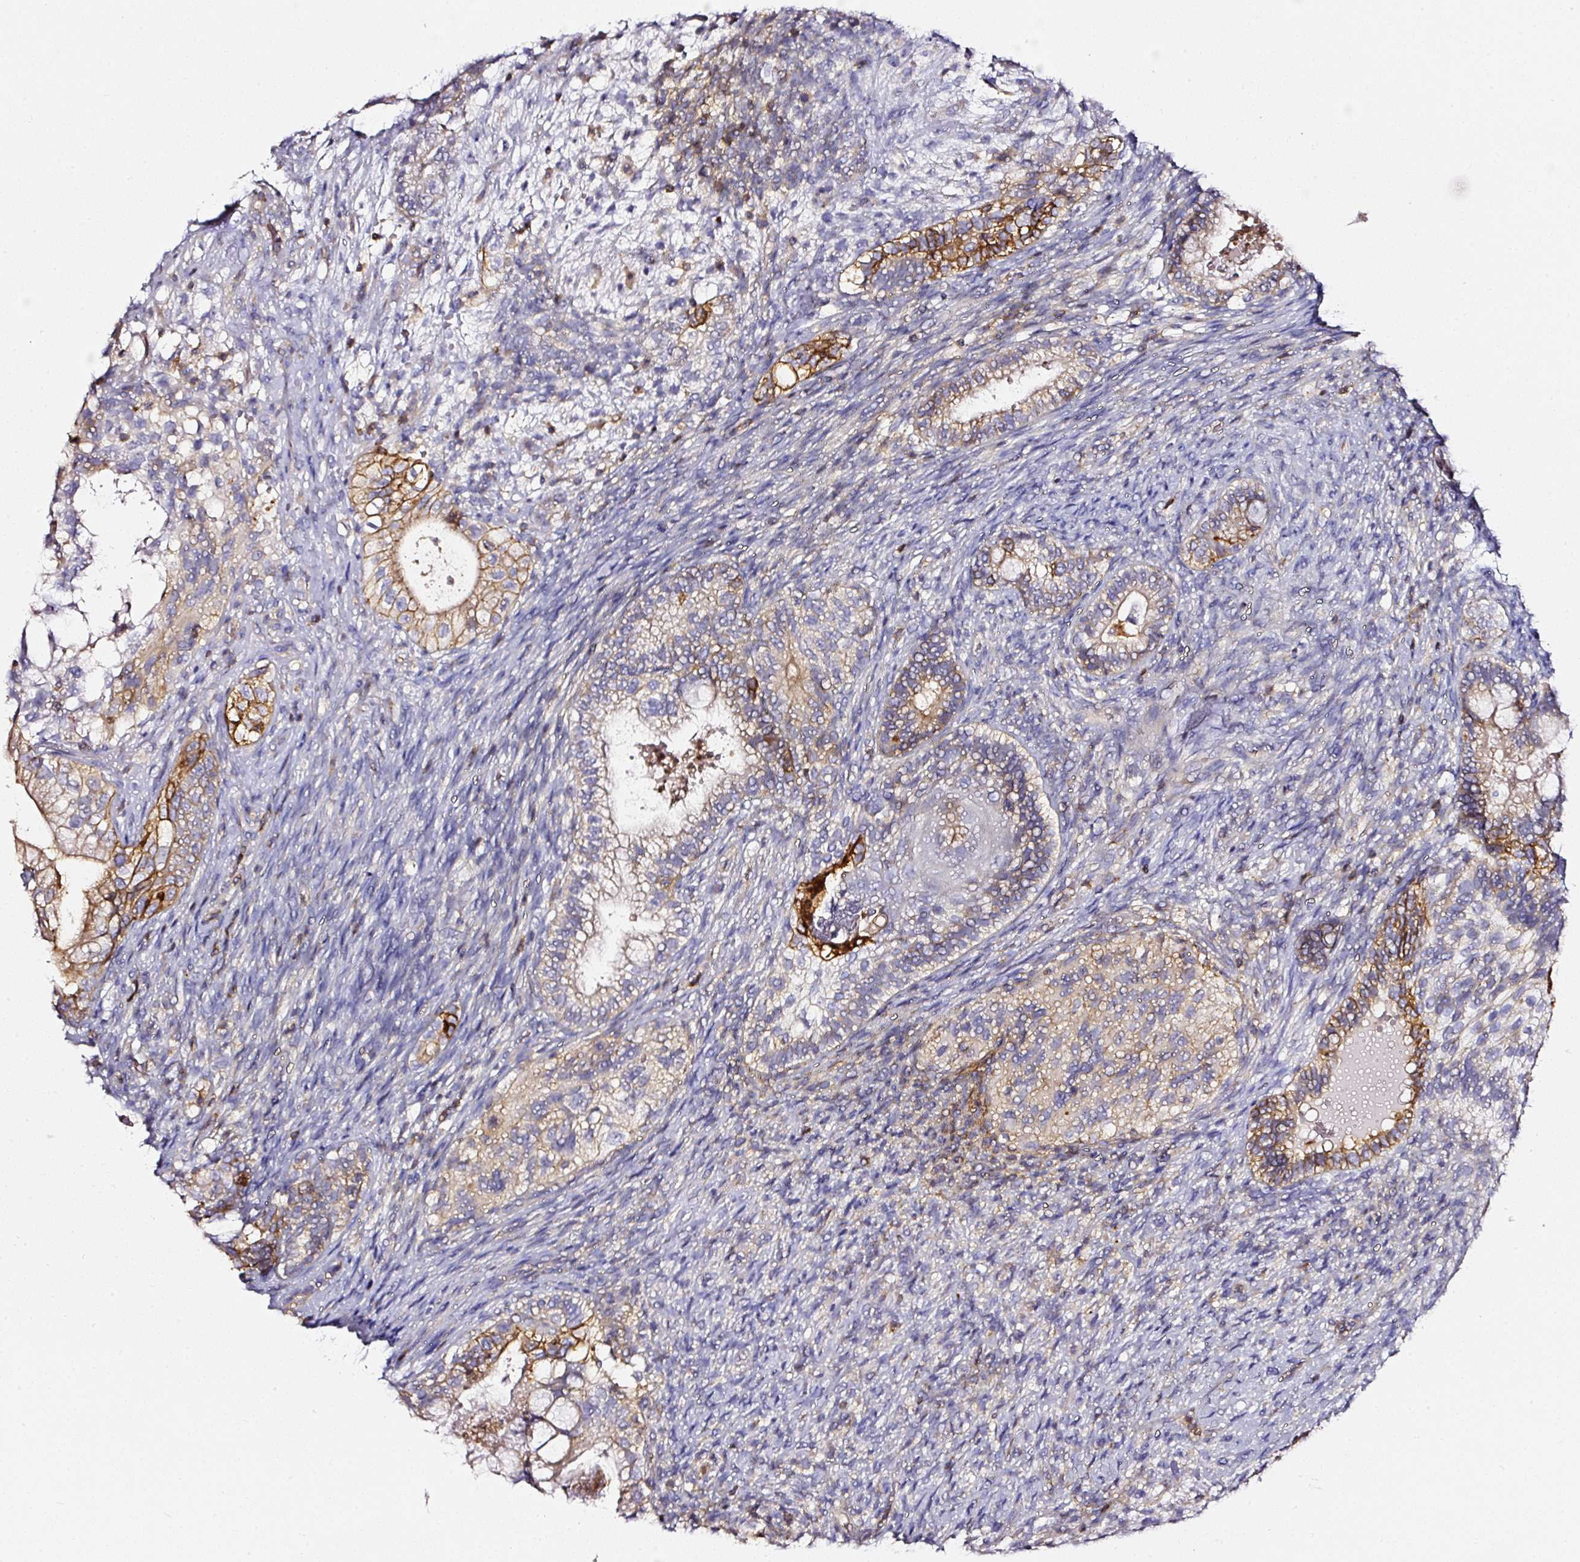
{"staining": {"intensity": "moderate", "quantity": "25%-75%", "location": "cytoplasmic/membranous"}, "tissue": "testis cancer", "cell_type": "Tumor cells", "image_type": "cancer", "snomed": [{"axis": "morphology", "description": "Seminoma, NOS"}, {"axis": "morphology", "description": "Carcinoma, Embryonal, NOS"}, {"axis": "topography", "description": "Testis"}], "caption": "A histopathology image showing moderate cytoplasmic/membranous staining in about 25%-75% of tumor cells in testis seminoma, as visualized by brown immunohistochemical staining.", "gene": "CD47", "patient": {"sex": "male", "age": 41}}